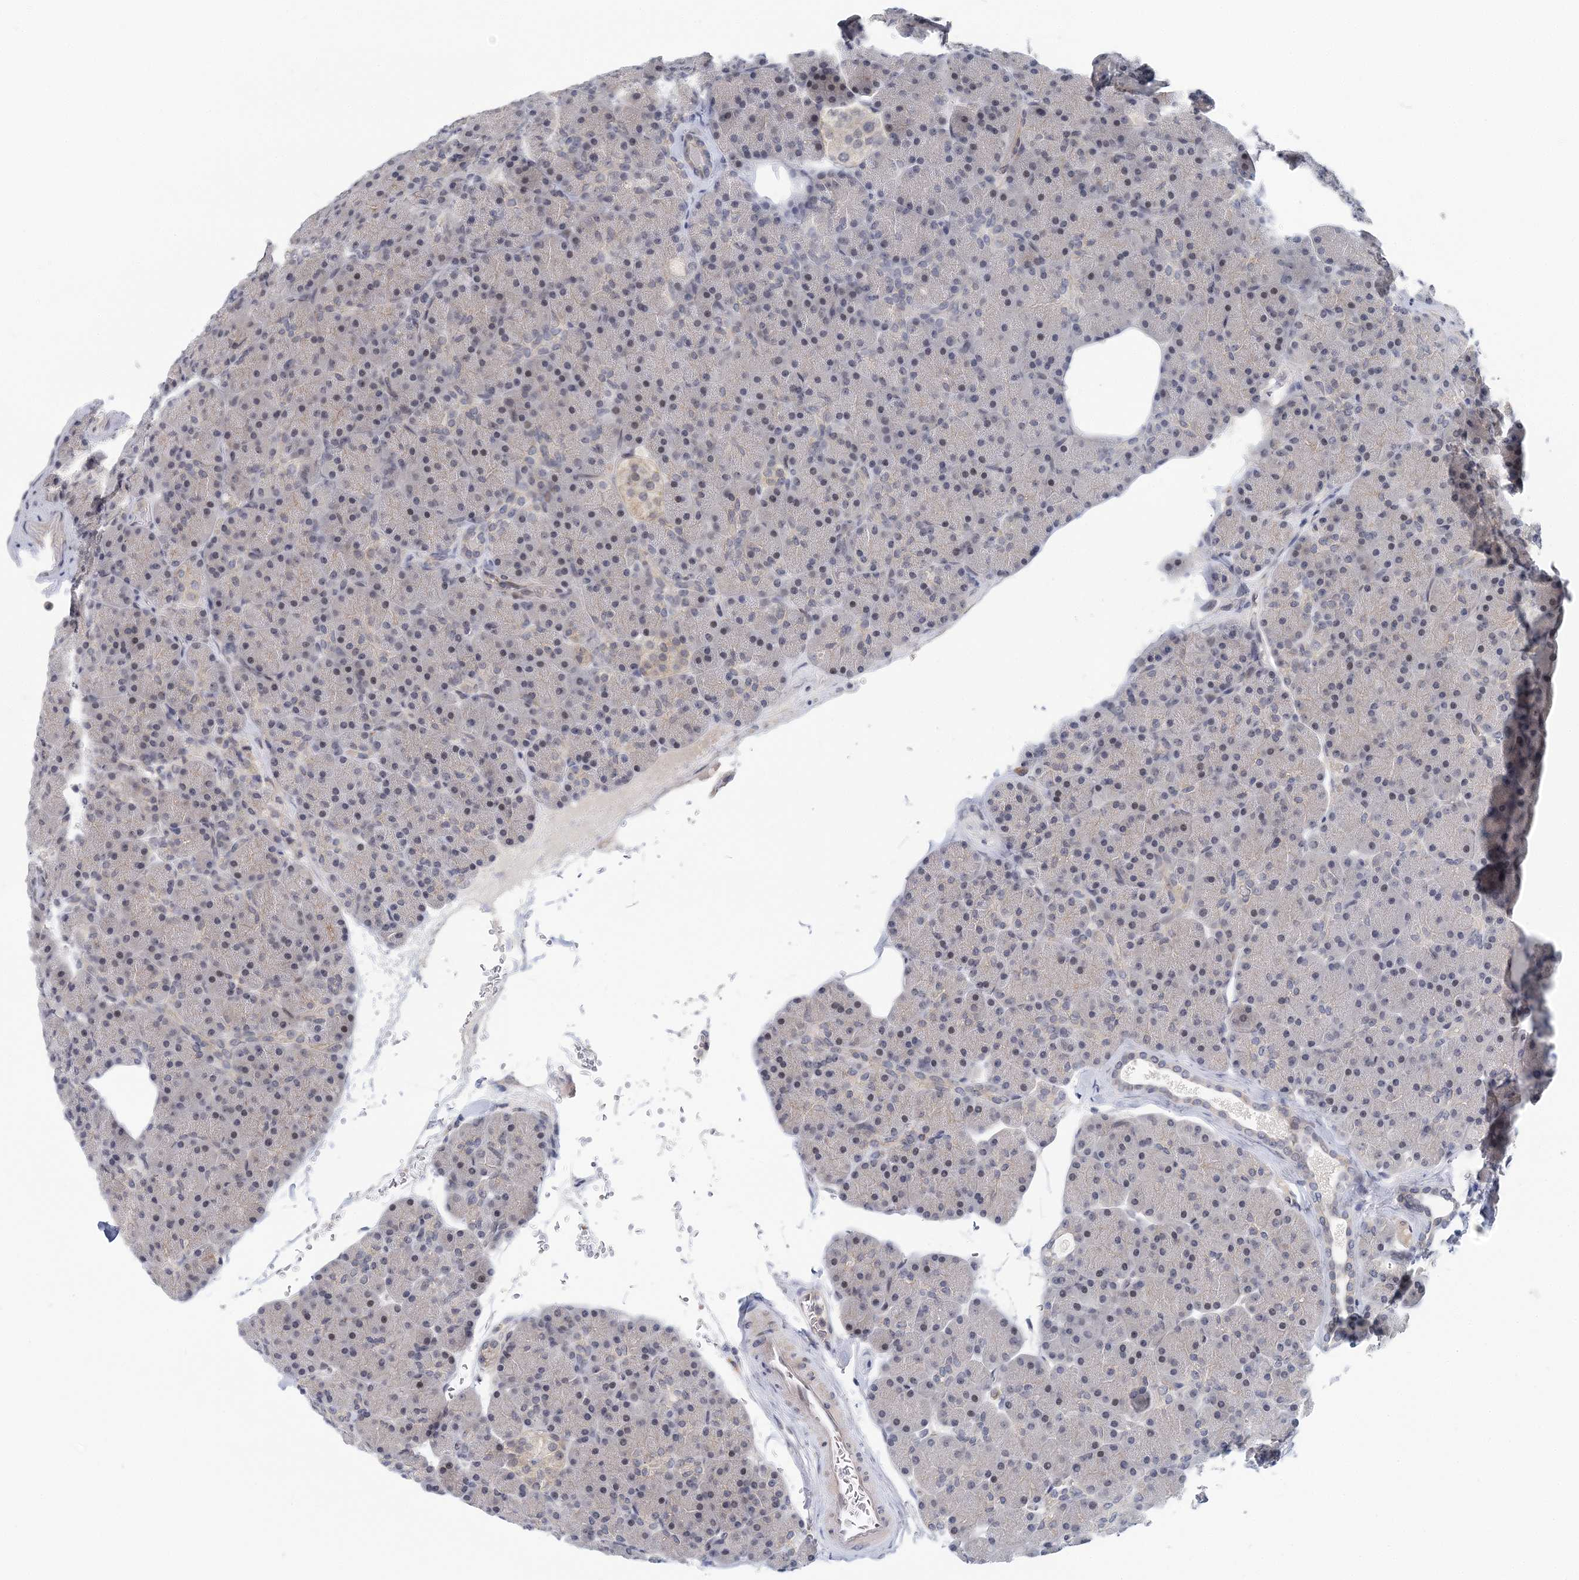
{"staining": {"intensity": "negative", "quantity": "none", "location": "none"}, "tissue": "pancreas", "cell_type": "Exocrine glandular cells", "image_type": "normal", "snomed": [{"axis": "morphology", "description": "Normal tissue, NOS"}, {"axis": "topography", "description": "Pancreas"}], "caption": "Pancreas stained for a protein using immunohistochemistry (IHC) shows no expression exocrine glandular cells.", "gene": "HYCC2", "patient": {"sex": "female", "age": 43}}